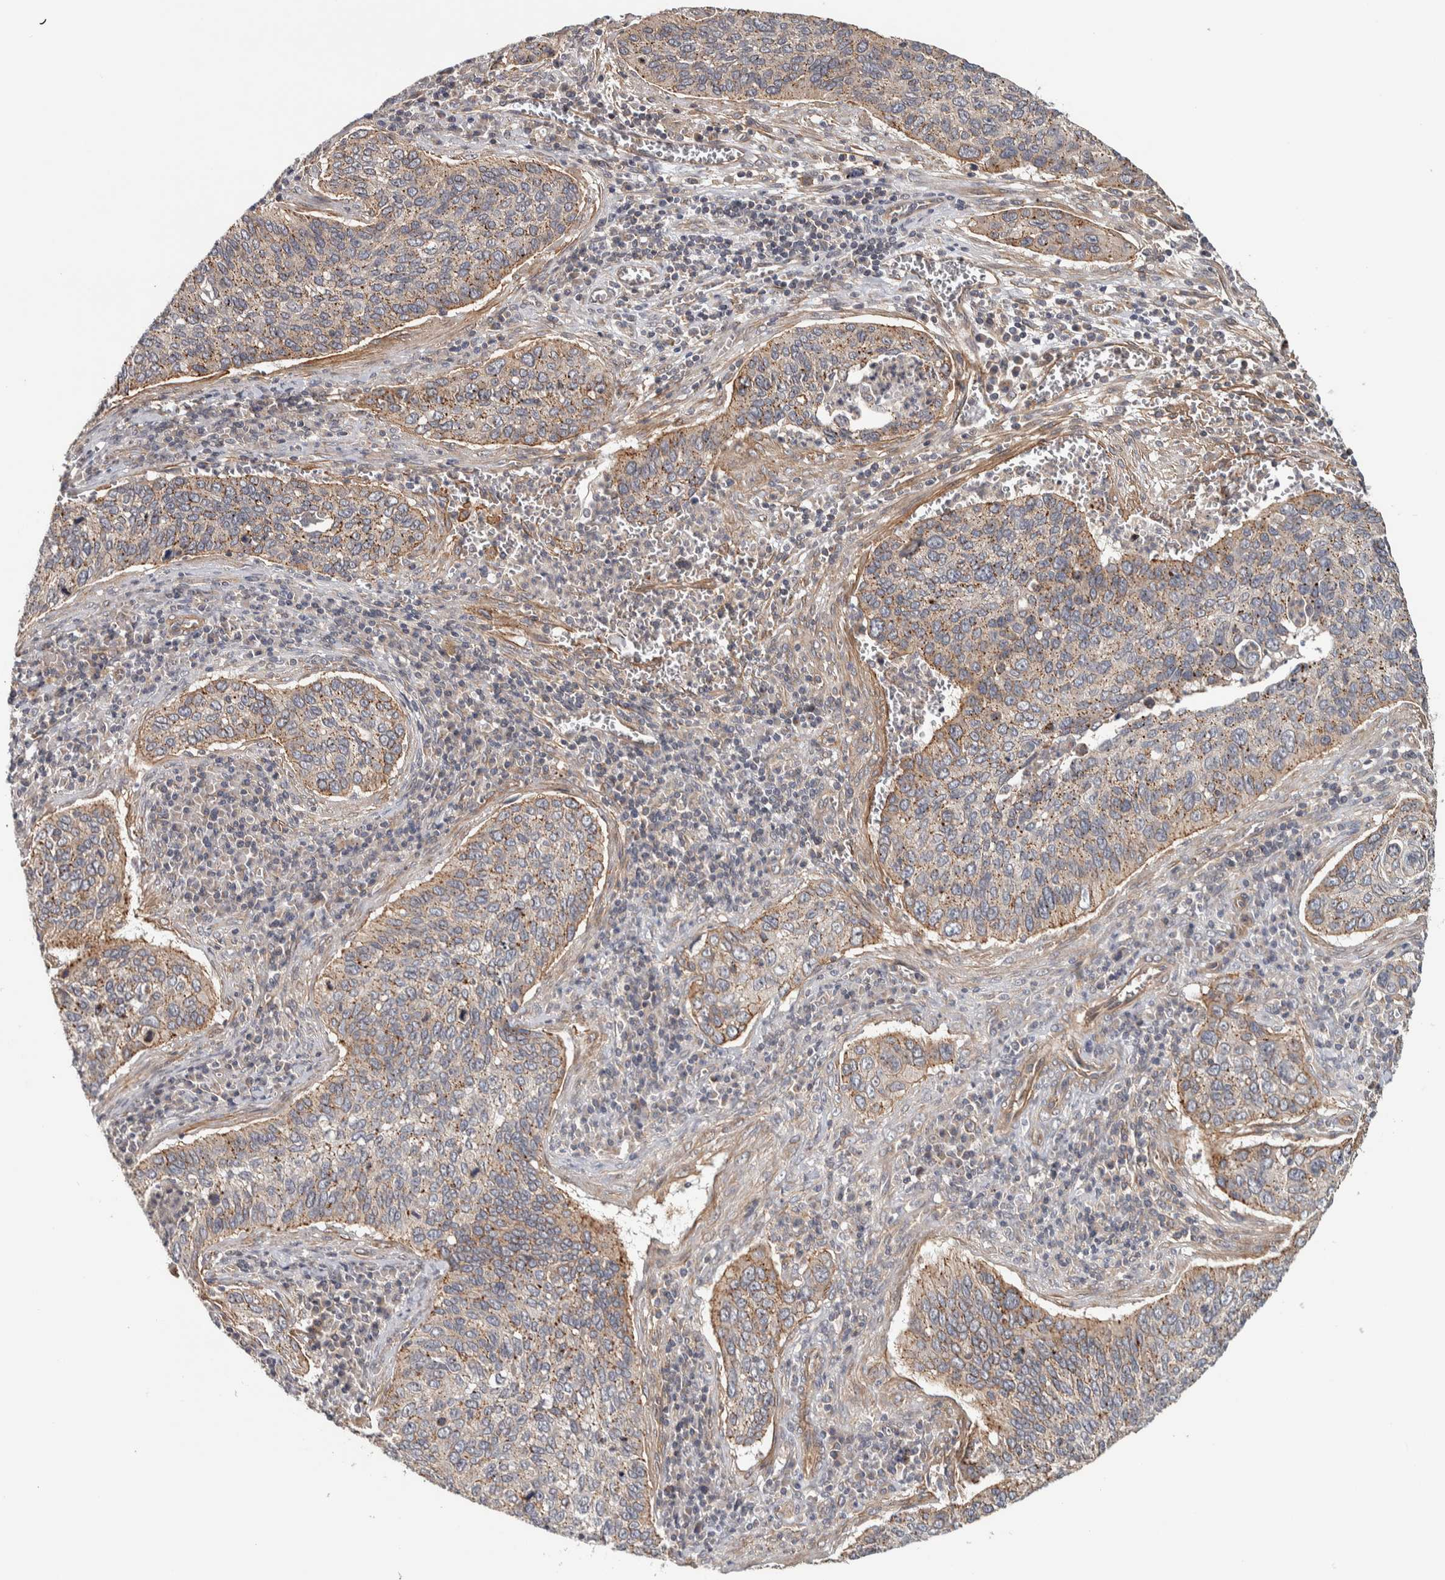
{"staining": {"intensity": "moderate", "quantity": ">75%", "location": "cytoplasmic/membranous"}, "tissue": "cervical cancer", "cell_type": "Tumor cells", "image_type": "cancer", "snomed": [{"axis": "morphology", "description": "Squamous cell carcinoma, NOS"}, {"axis": "topography", "description": "Cervix"}], "caption": "Cervical cancer stained with a protein marker exhibits moderate staining in tumor cells.", "gene": "CHMP4C", "patient": {"sex": "female", "age": 53}}